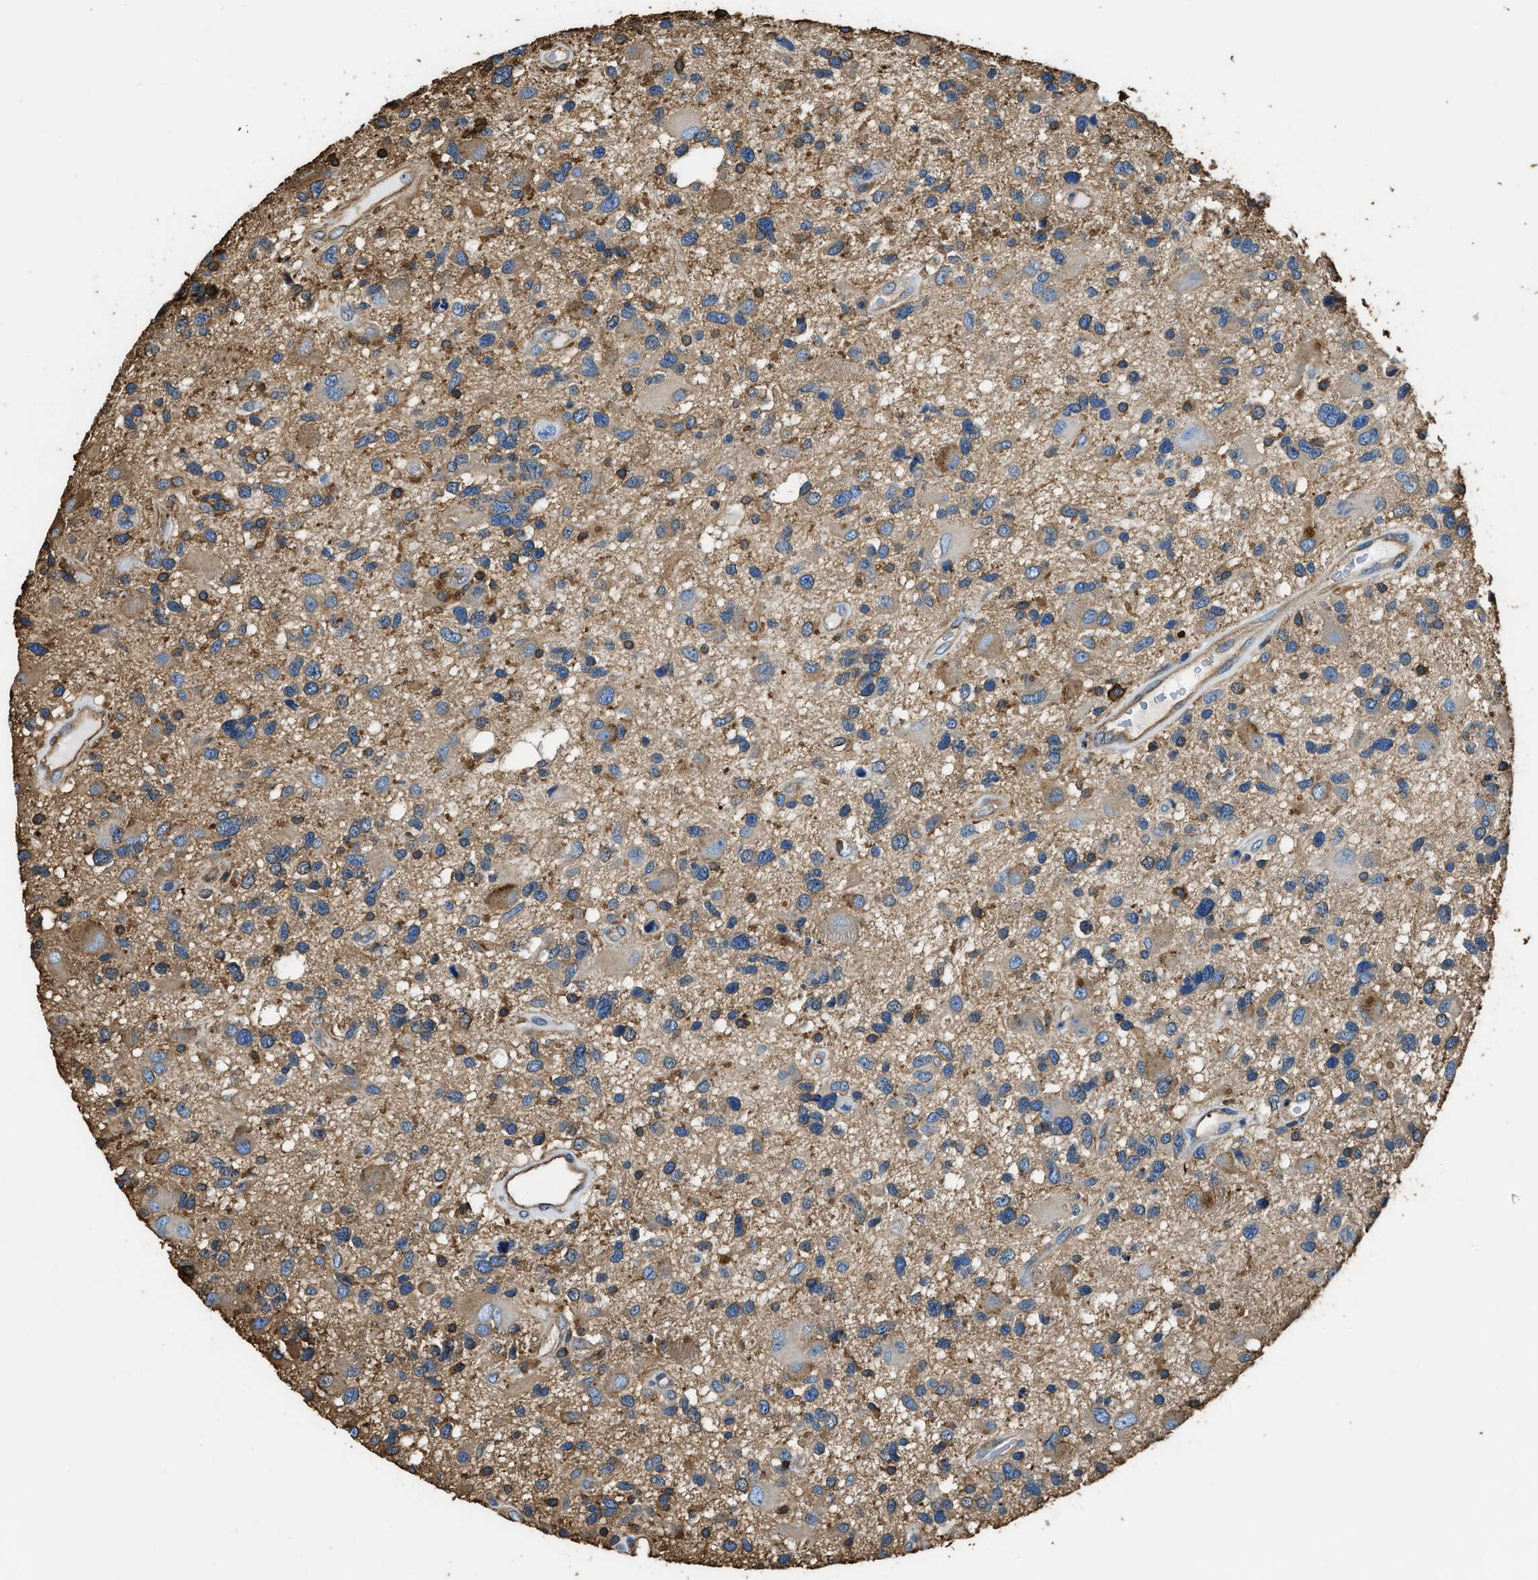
{"staining": {"intensity": "moderate", "quantity": ">75%", "location": "cytoplasmic/membranous"}, "tissue": "glioma", "cell_type": "Tumor cells", "image_type": "cancer", "snomed": [{"axis": "morphology", "description": "Glioma, malignant, High grade"}, {"axis": "topography", "description": "Brain"}], "caption": "Protein staining displays moderate cytoplasmic/membranous expression in approximately >75% of tumor cells in glioma. The staining was performed using DAB (3,3'-diaminobenzidine) to visualize the protein expression in brown, while the nuclei were stained in blue with hematoxylin (Magnification: 20x).", "gene": "ACCS", "patient": {"sex": "male", "age": 33}}